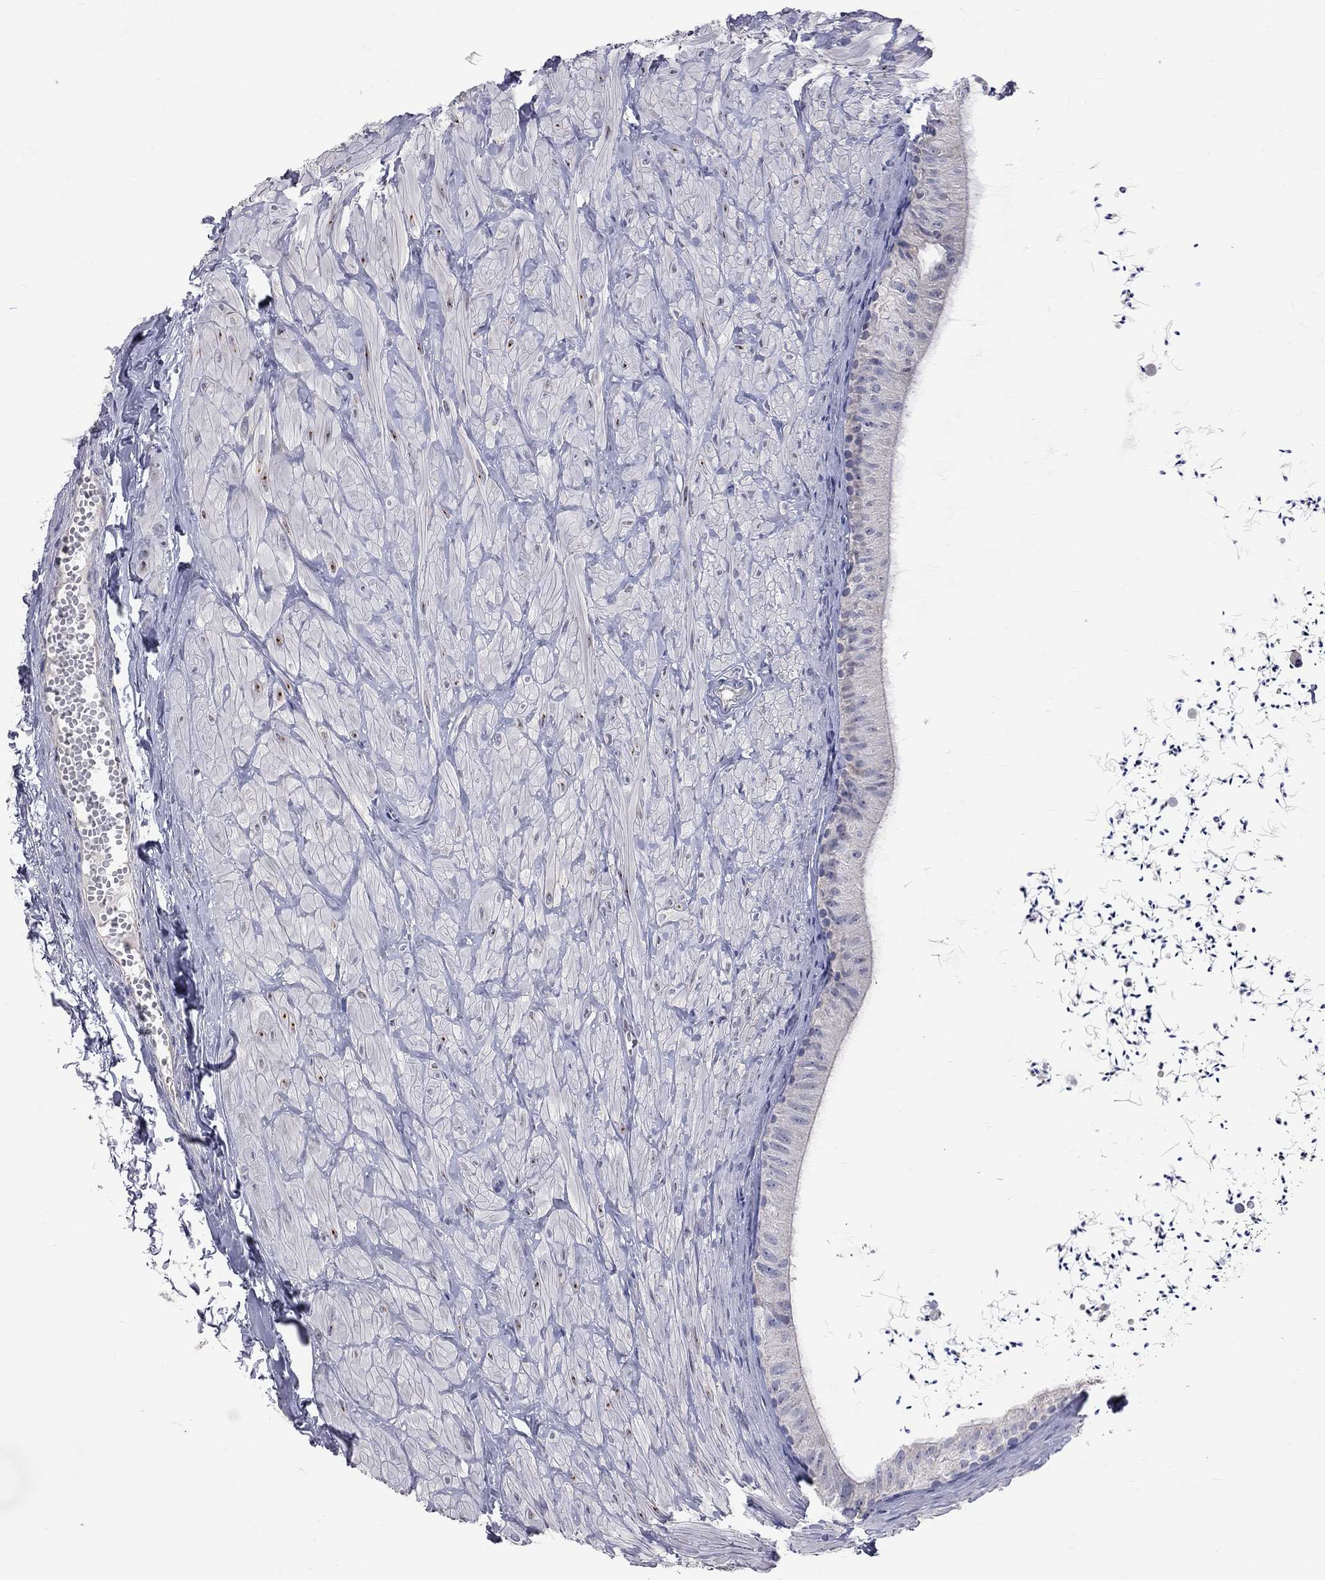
{"staining": {"intensity": "negative", "quantity": "none", "location": "none"}, "tissue": "epididymis", "cell_type": "Glandular cells", "image_type": "normal", "snomed": [{"axis": "morphology", "description": "Normal tissue, NOS"}, {"axis": "topography", "description": "Epididymis"}], "caption": "Protein analysis of benign epididymis exhibits no significant staining in glandular cells.", "gene": "OPRK1", "patient": {"sex": "male", "age": 32}}